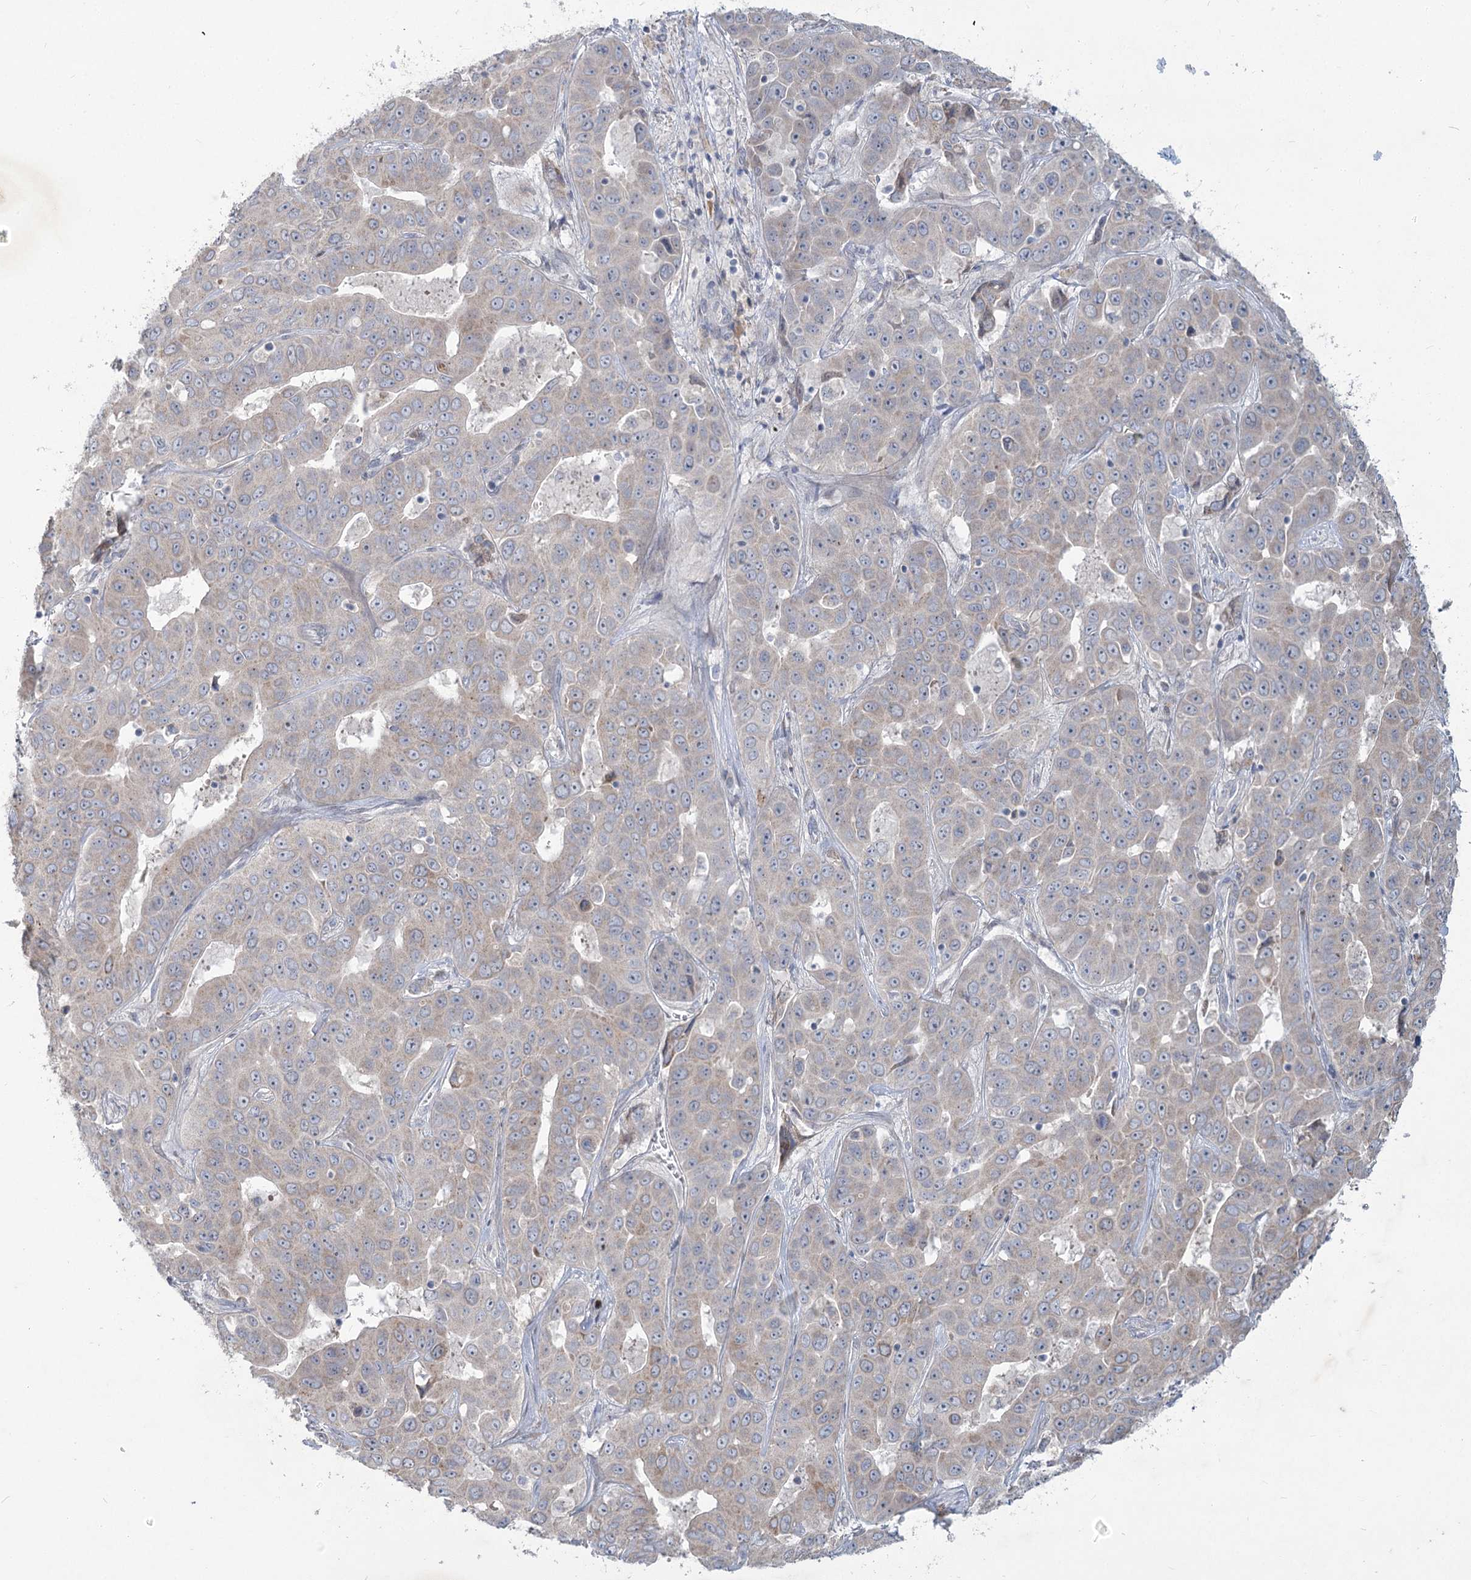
{"staining": {"intensity": "weak", "quantity": "<25%", "location": "cytoplasmic/membranous"}, "tissue": "liver cancer", "cell_type": "Tumor cells", "image_type": "cancer", "snomed": [{"axis": "morphology", "description": "Cholangiocarcinoma"}, {"axis": "topography", "description": "Liver"}], "caption": "This is an immunohistochemistry image of human liver cancer (cholangiocarcinoma). There is no positivity in tumor cells.", "gene": "PLA2G12A", "patient": {"sex": "female", "age": 52}}